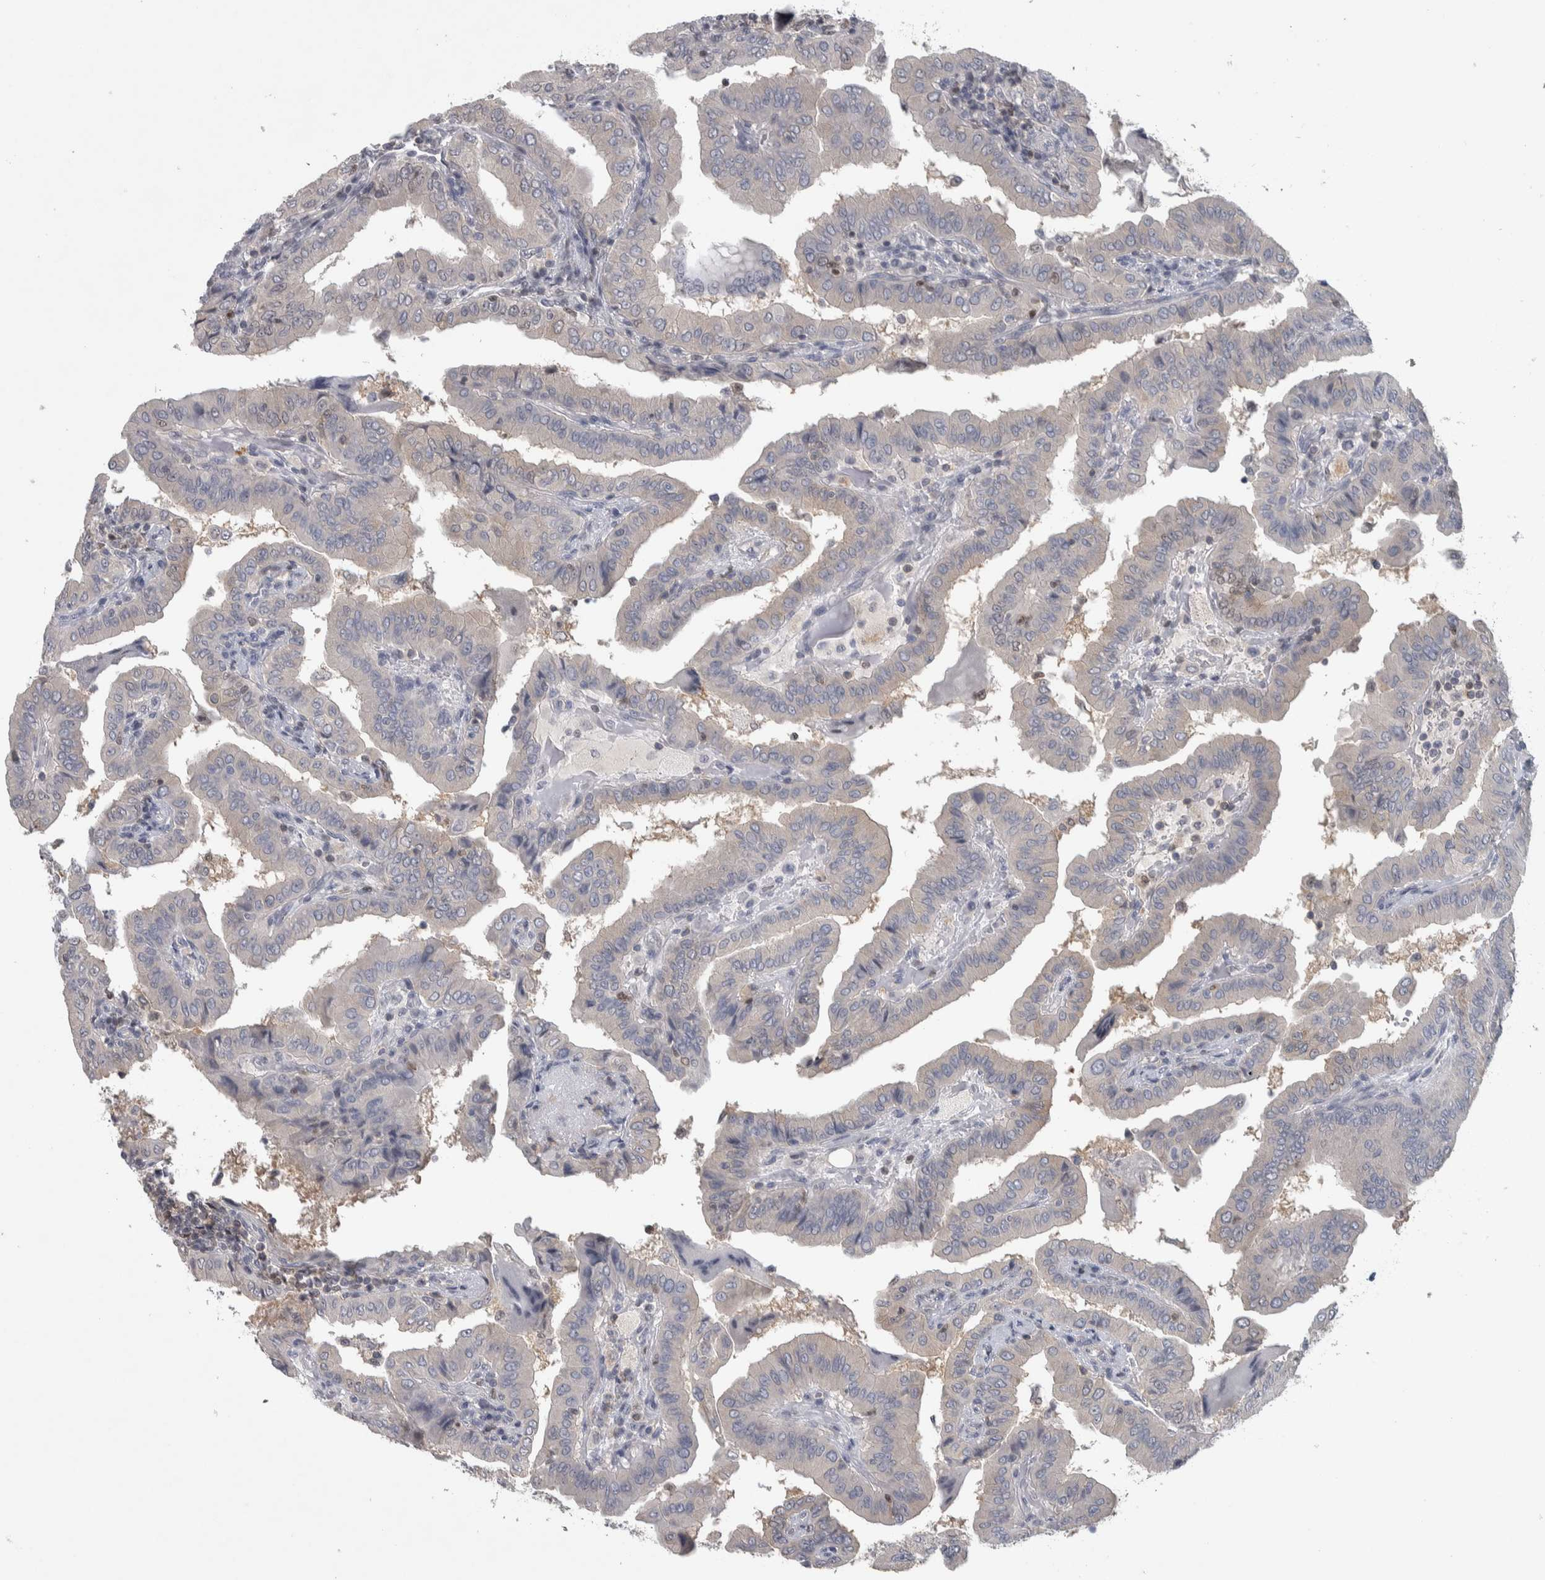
{"staining": {"intensity": "negative", "quantity": "none", "location": "none"}, "tissue": "thyroid cancer", "cell_type": "Tumor cells", "image_type": "cancer", "snomed": [{"axis": "morphology", "description": "Papillary adenocarcinoma, NOS"}, {"axis": "topography", "description": "Thyroid gland"}], "caption": "Tumor cells show no significant positivity in thyroid papillary adenocarcinoma.", "gene": "NFKB2", "patient": {"sex": "male", "age": 33}}